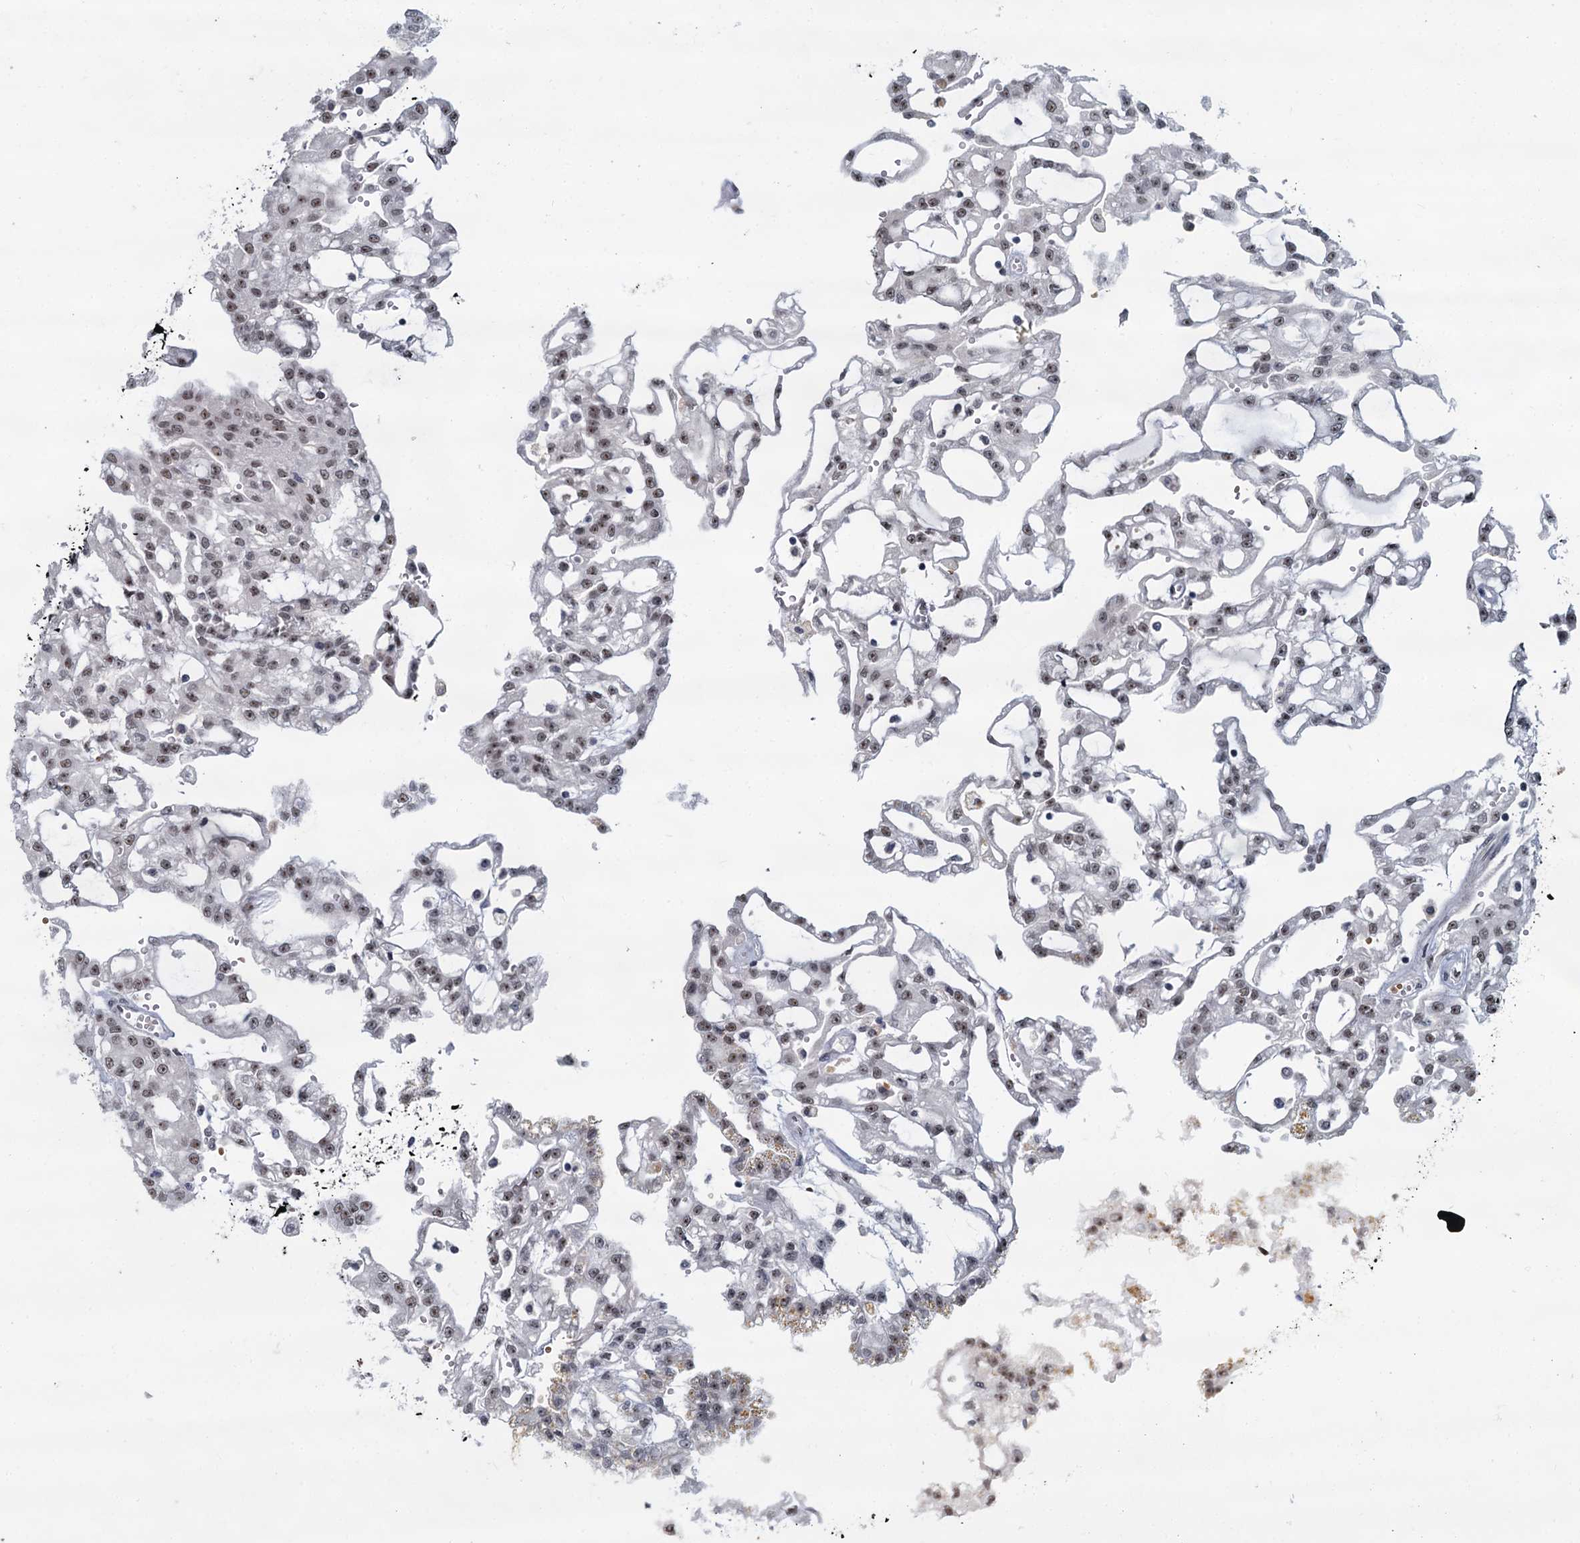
{"staining": {"intensity": "moderate", "quantity": "<25%", "location": "nuclear"}, "tissue": "renal cancer", "cell_type": "Tumor cells", "image_type": "cancer", "snomed": [{"axis": "morphology", "description": "Adenocarcinoma, NOS"}, {"axis": "topography", "description": "Kidney"}], "caption": "High-magnification brightfield microscopy of renal cancer (adenocarcinoma) stained with DAB (brown) and counterstained with hematoxylin (blue). tumor cells exhibit moderate nuclear expression is identified in about<25% of cells.", "gene": "RPRD1A", "patient": {"sex": "male", "age": 63}}